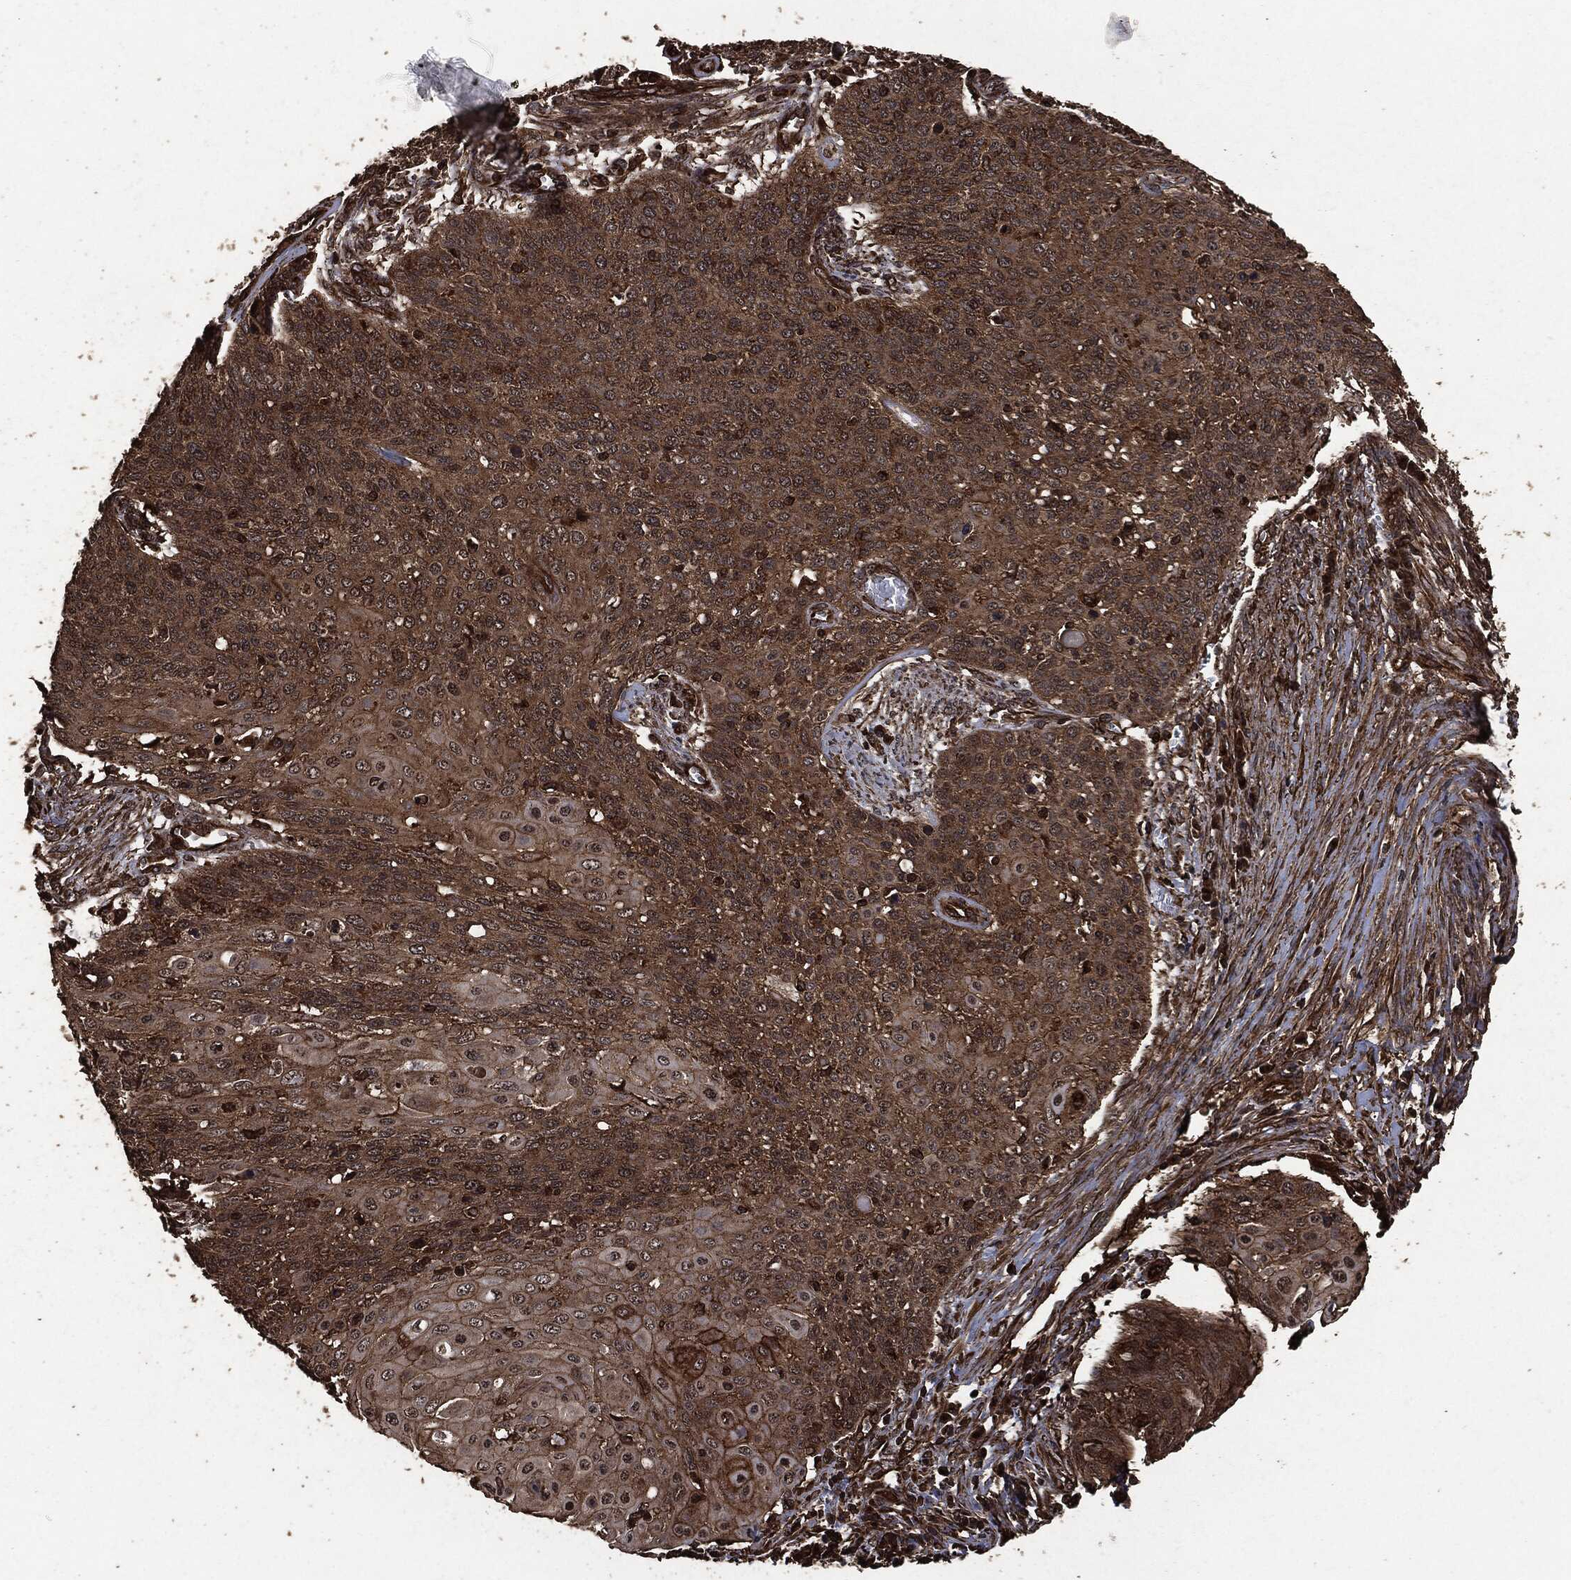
{"staining": {"intensity": "moderate", "quantity": ">75%", "location": "cytoplasmic/membranous"}, "tissue": "cervical cancer", "cell_type": "Tumor cells", "image_type": "cancer", "snomed": [{"axis": "morphology", "description": "Squamous cell carcinoma, NOS"}, {"axis": "topography", "description": "Cervix"}], "caption": "Protein analysis of cervical cancer tissue demonstrates moderate cytoplasmic/membranous staining in about >75% of tumor cells.", "gene": "HRAS", "patient": {"sex": "female", "age": 39}}